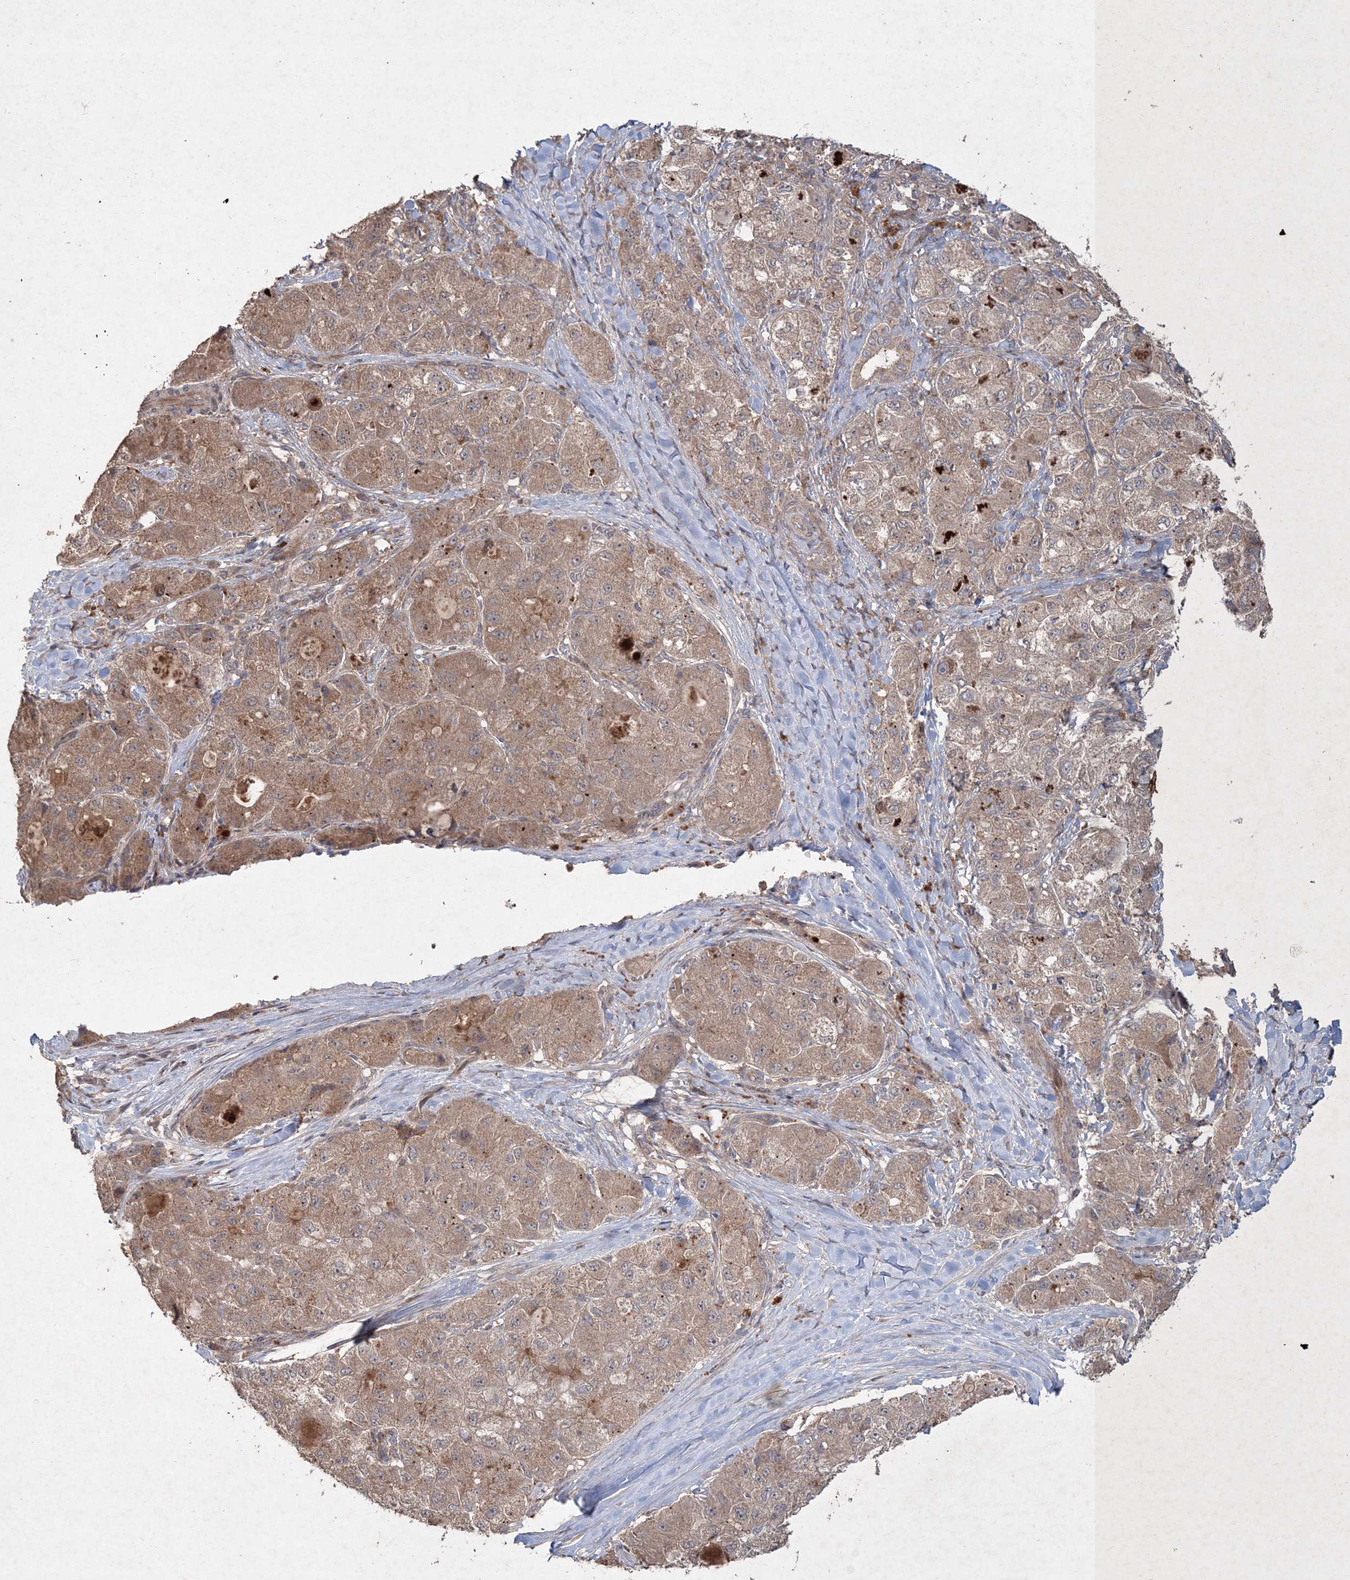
{"staining": {"intensity": "moderate", "quantity": ">75%", "location": "cytoplasmic/membranous"}, "tissue": "liver cancer", "cell_type": "Tumor cells", "image_type": "cancer", "snomed": [{"axis": "morphology", "description": "Carcinoma, Hepatocellular, NOS"}, {"axis": "topography", "description": "Liver"}], "caption": "Immunohistochemical staining of human liver cancer shows medium levels of moderate cytoplasmic/membranous protein positivity in about >75% of tumor cells.", "gene": "SPRY1", "patient": {"sex": "male", "age": 80}}